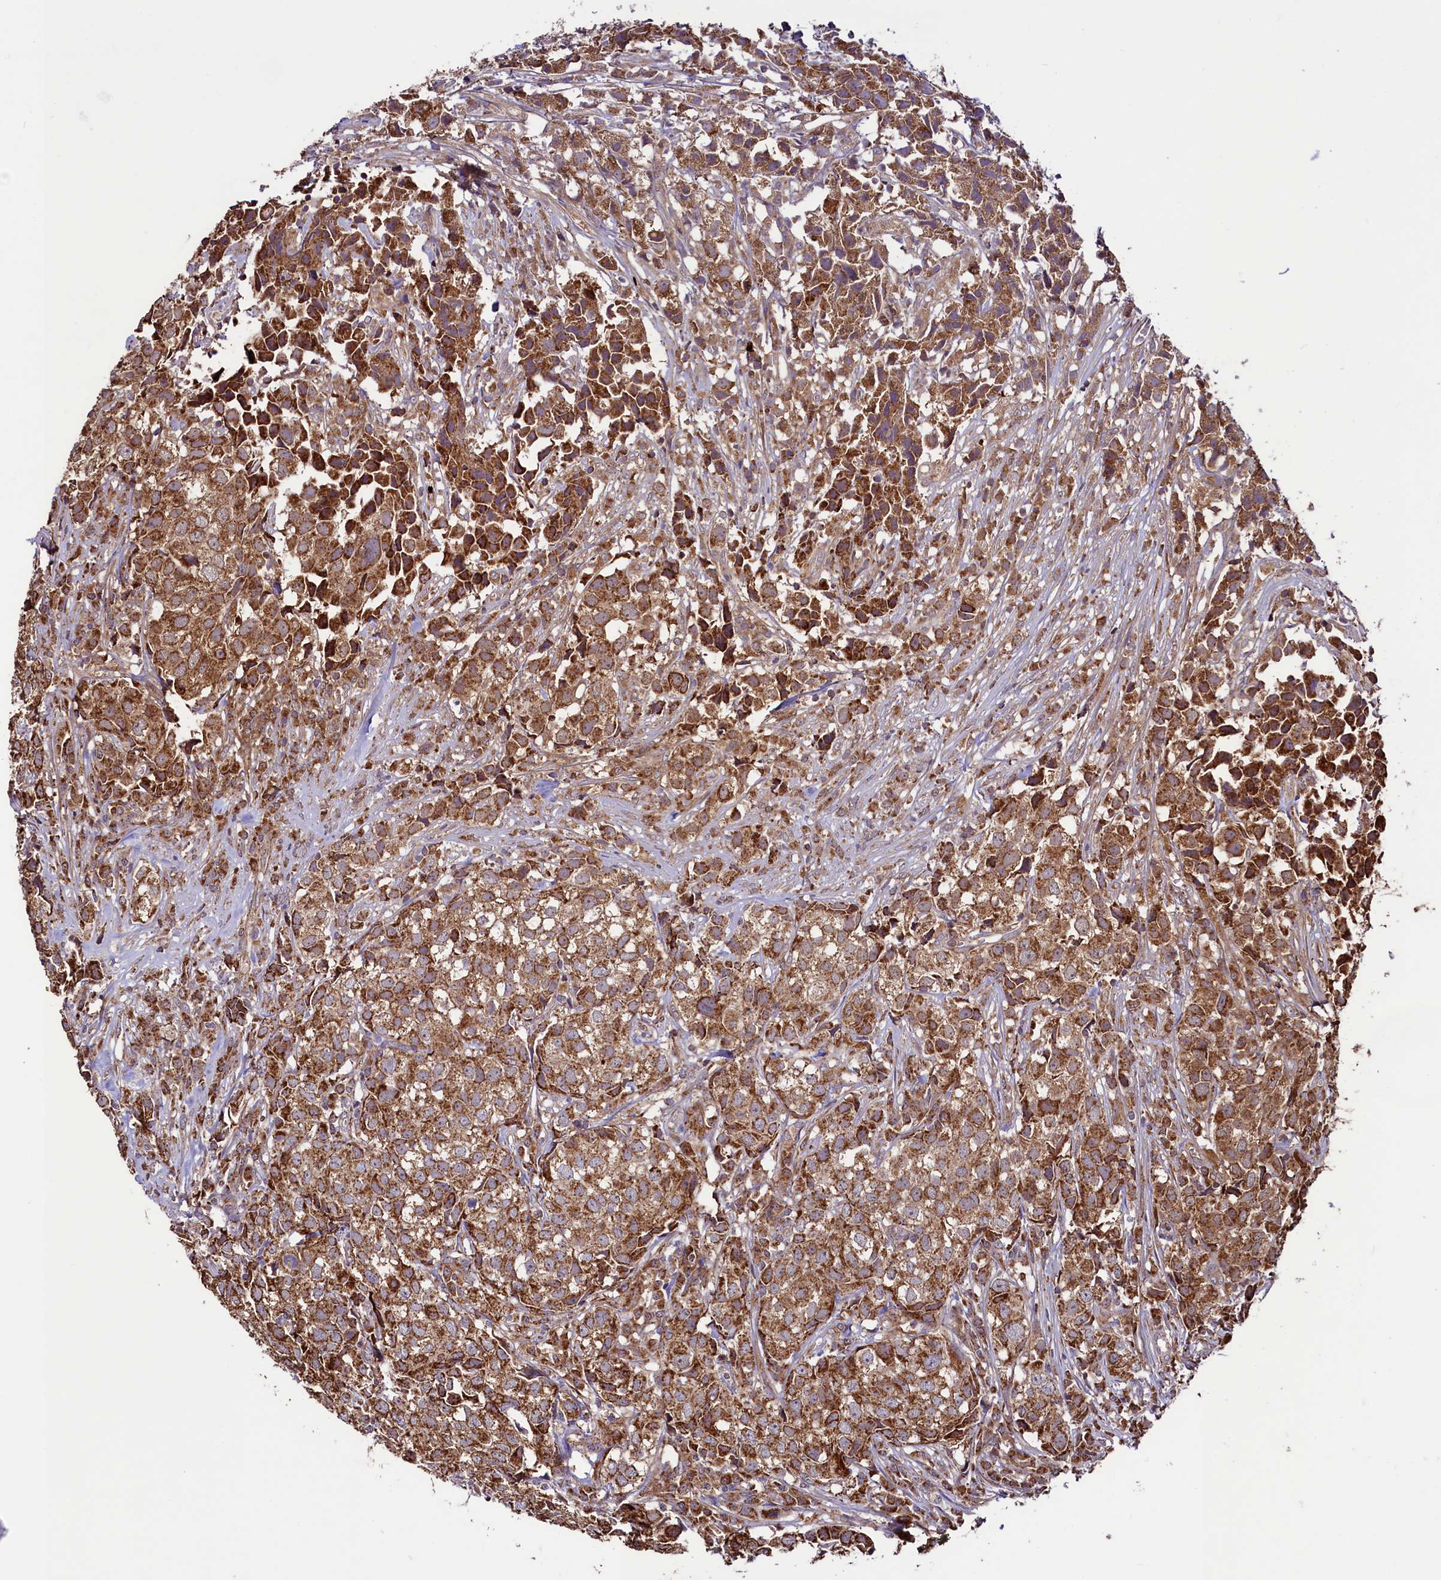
{"staining": {"intensity": "strong", "quantity": ">75%", "location": "cytoplasmic/membranous"}, "tissue": "urothelial cancer", "cell_type": "Tumor cells", "image_type": "cancer", "snomed": [{"axis": "morphology", "description": "Urothelial carcinoma, High grade"}, {"axis": "topography", "description": "Urinary bladder"}], "caption": "Immunohistochemistry (IHC) micrograph of urothelial cancer stained for a protein (brown), which exhibits high levels of strong cytoplasmic/membranous staining in about >75% of tumor cells.", "gene": "STARD5", "patient": {"sex": "female", "age": 75}}